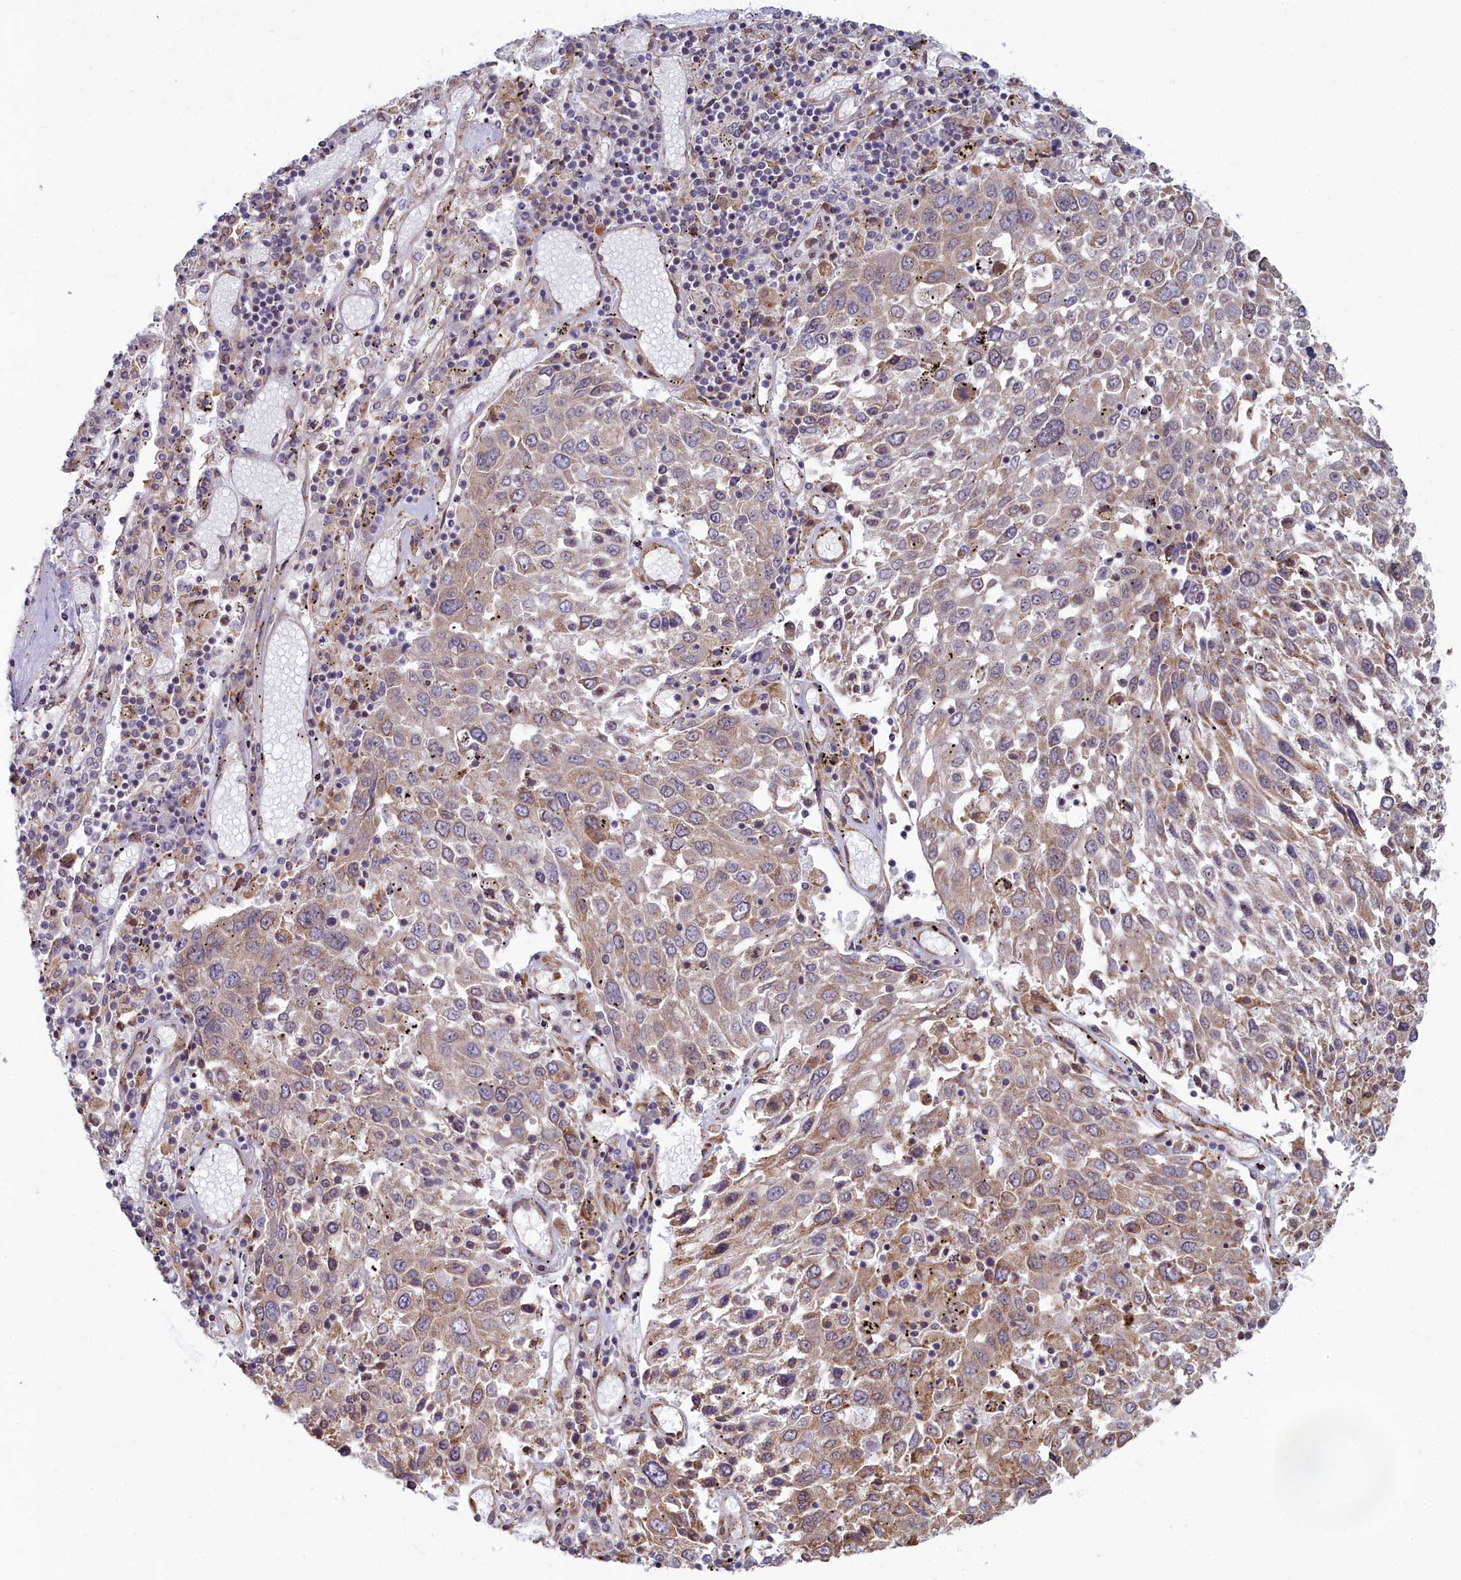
{"staining": {"intensity": "weak", "quantity": "25%-75%", "location": "cytoplasmic/membranous"}, "tissue": "lung cancer", "cell_type": "Tumor cells", "image_type": "cancer", "snomed": [{"axis": "morphology", "description": "Squamous cell carcinoma, NOS"}, {"axis": "topography", "description": "Lung"}], "caption": "Lung cancer (squamous cell carcinoma) was stained to show a protein in brown. There is low levels of weak cytoplasmic/membranous expression in approximately 25%-75% of tumor cells.", "gene": "MAK16", "patient": {"sex": "male", "age": 65}}